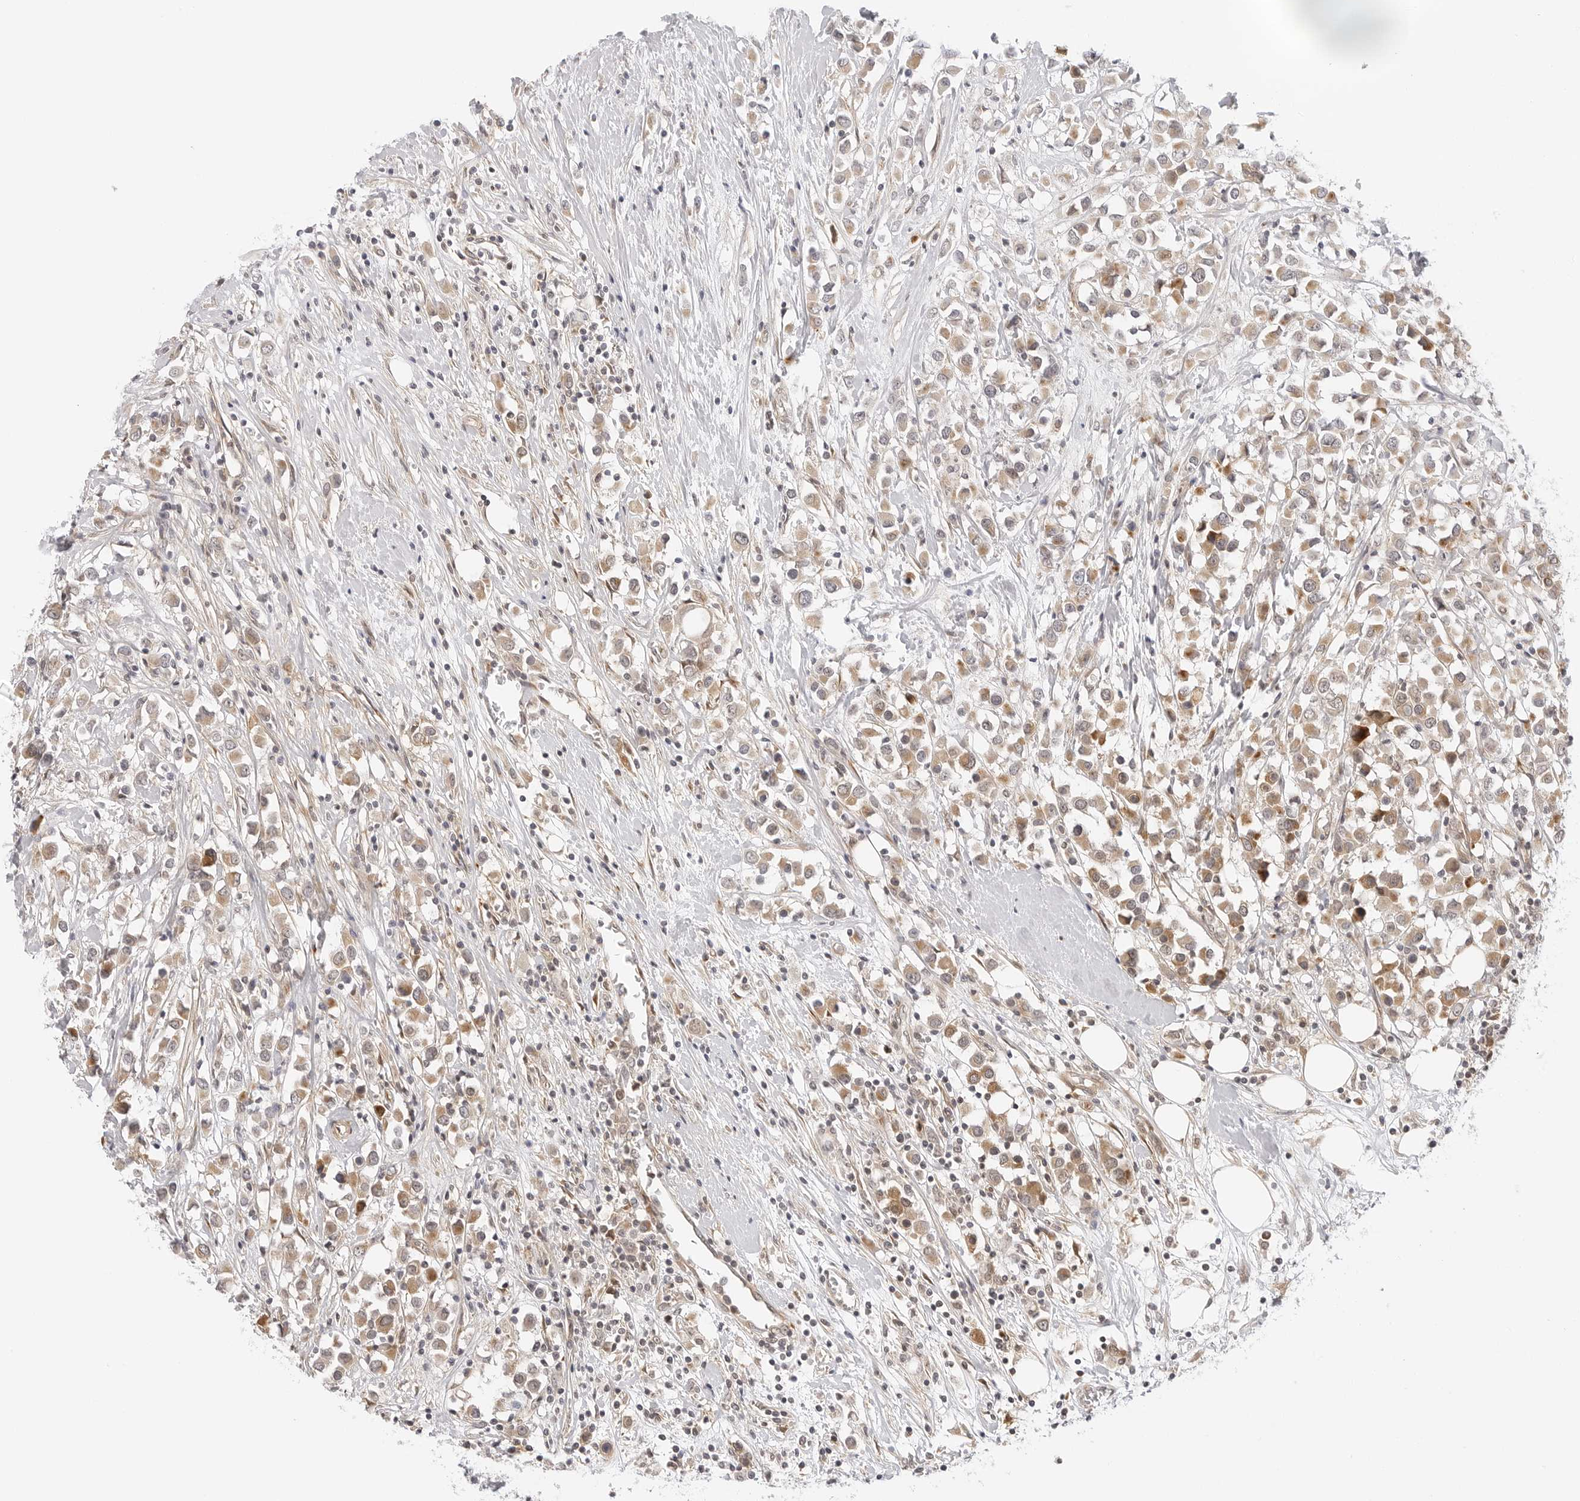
{"staining": {"intensity": "moderate", "quantity": "25%-75%", "location": "cytoplasmic/membranous"}, "tissue": "breast cancer", "cell_type": "Tumor cells", "image_type": "cancer", "snomed": [{"axis": "morphology", "description": "Duct carcinoma"}, {"axis": "topography", "description": "Breast"}], "caption": "A histopathology image showing moderate cytoplasmic/membranous staining in about 25%-75% of tumor cells in invasive ductal carcinoma (breast), as visualized by brown immunohistochemical staining.", "gene": "TCP1", "patient": {"sex": "female", "age": 61}}